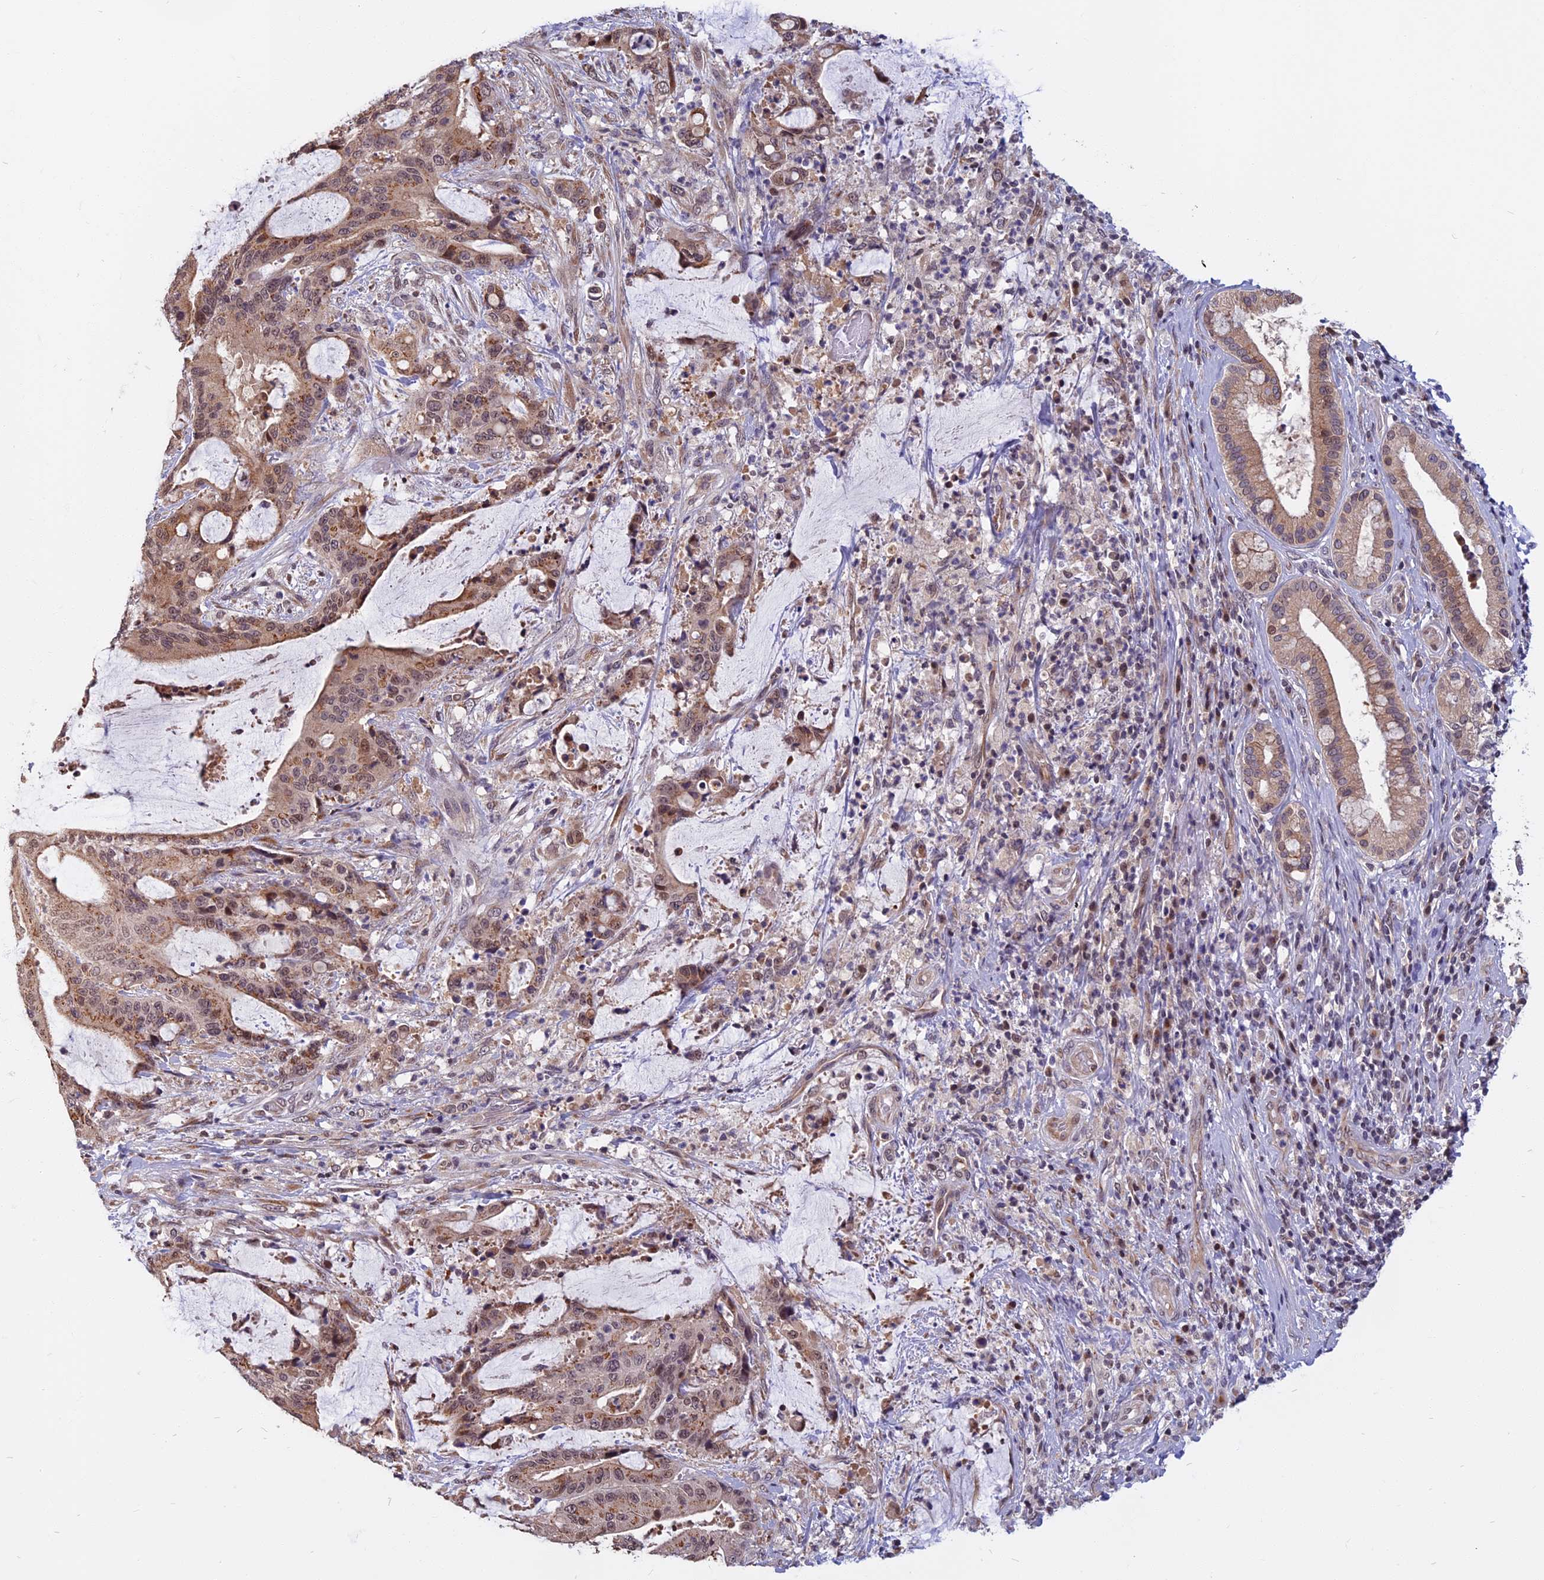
{"staining": {"intensity": "moderate", "quantity": ">75%", "location": "cytoplasmic/membranous,nuclear"}, "tissue": "liver cancer", "cell_type": "Tumor cells", "image_type": "cancer", "snomed": [{"axis": "morphology", "description": "Normal tissue, NOS"}, {"axis": "morphology", "description": "Cholangiocarcinoma"}, {"axis": "topography", "description": "Liver"}, {"axis": "topography", "description": "Peripheral nerve tissue"}], "caption": "Cholangiocarcinoma (liver) stained with a protein marker shows moderate staining in tumor cells.", "gene": "CCDC113", "patient": {"sex": "female", "age": 73}}